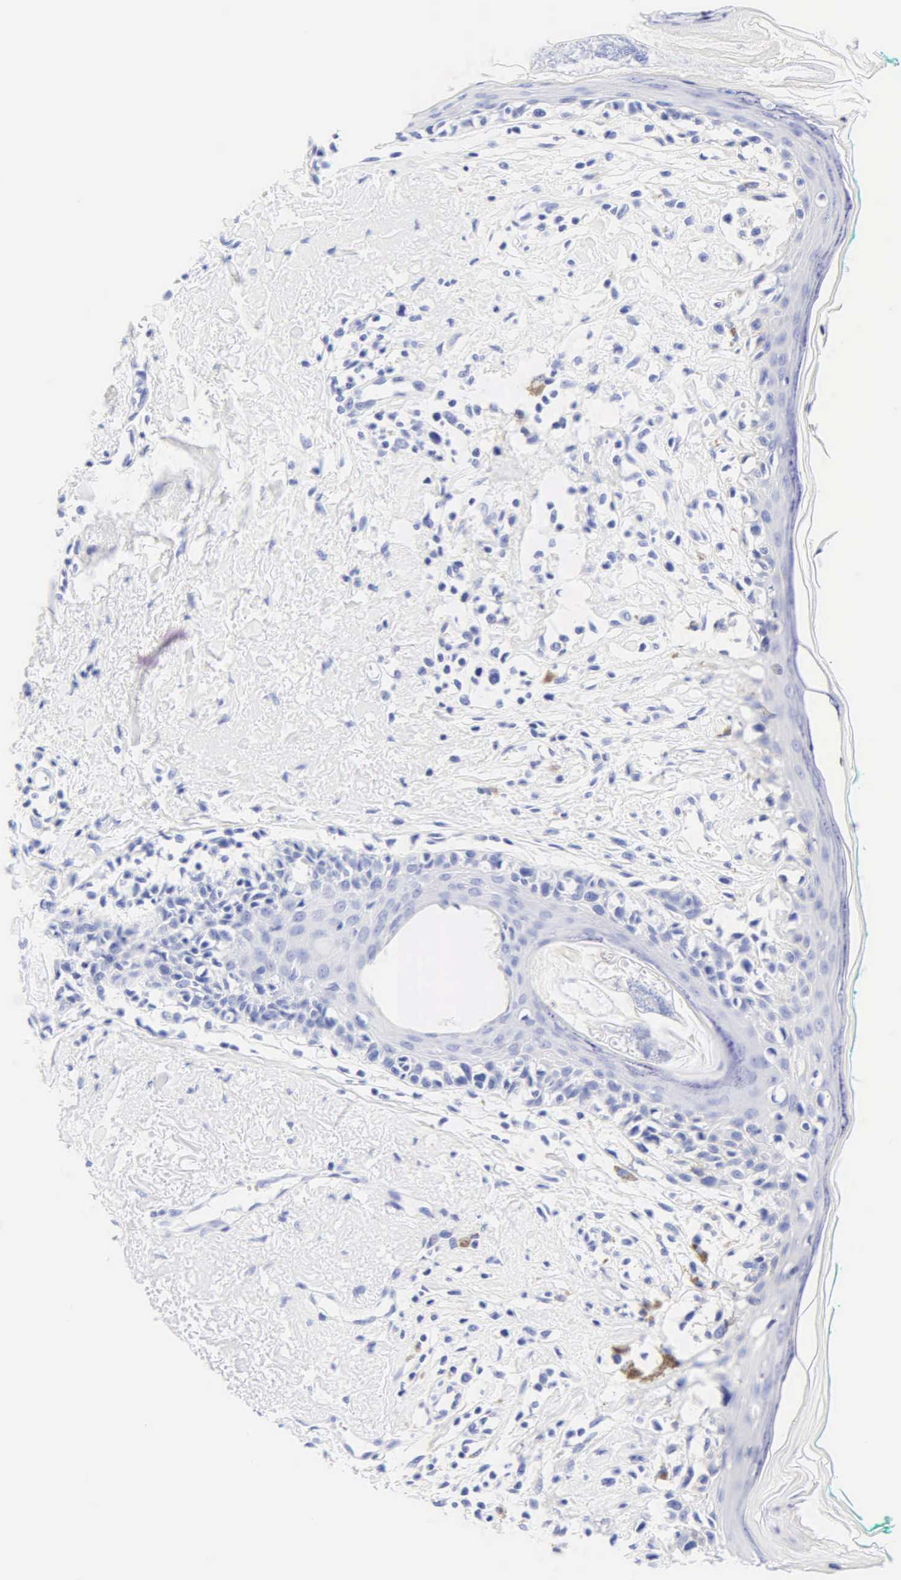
{"staining": {"intensity": "negative", "quantity": "none", "location": "none"}, "tissue": "melanoma", "cell_type": "Tumor cells", "image_type": "cancer", "snomed": [{"axis": "morphology", "description": "Malignant melanoma, NOS"}, {"axis": "topography", "description": "Skin"}], "caption": "This is an immunohistochemistry histopathology image of malignant melanoma. There is no expression in tumor cells.", "gene": "KRT20", "patient": {"sex": "male", "age": 80}}